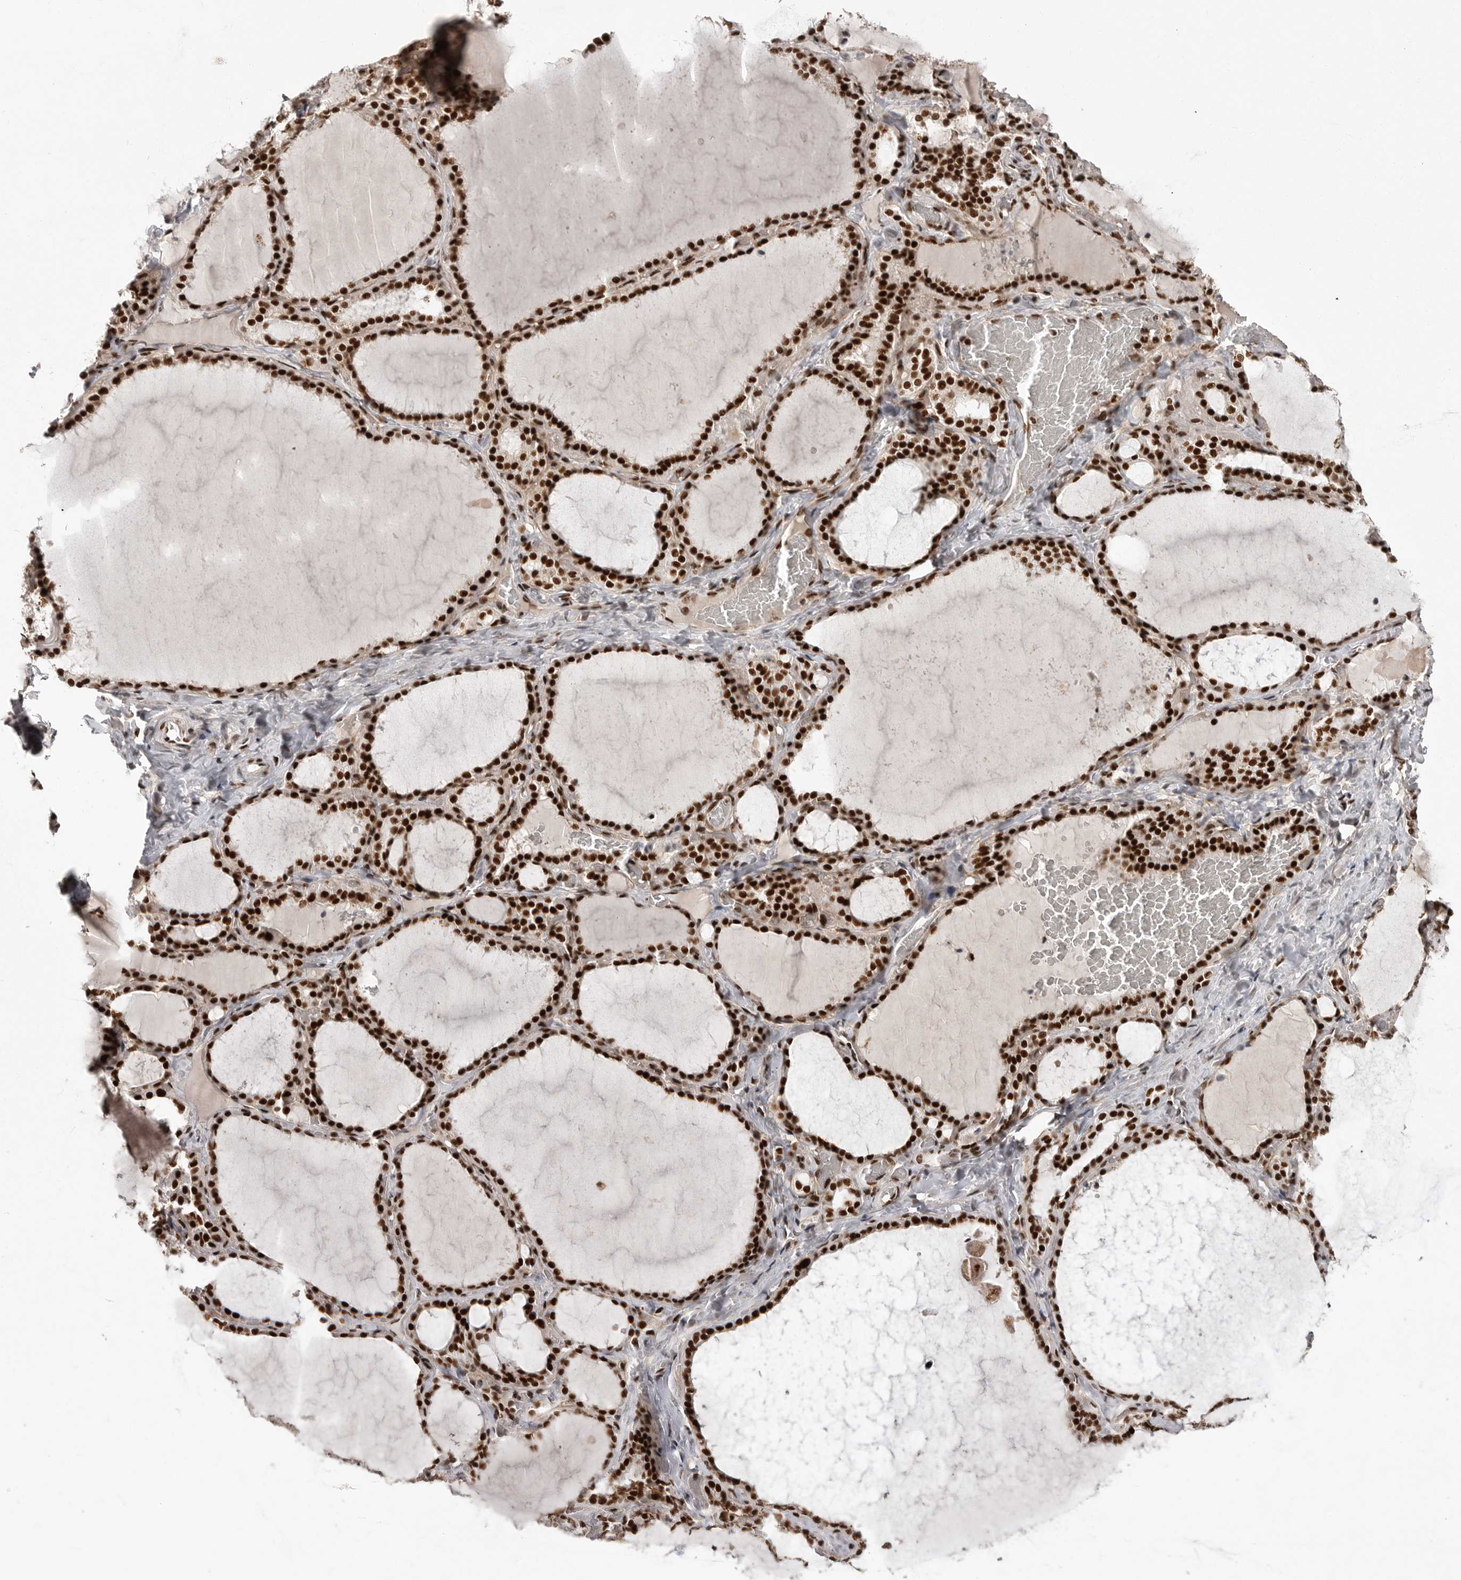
{"staining": {"intensity": "strong", "quantity": ">75%", "location": "nuclear"}, "tissue": "thyroid gland", "cell_type": "Glandular cells", "image_type": "normal", "snomed": [{"axis": "morphology", "description": "Normal tissue, NOS"}, {"axis": "topography", "description": "Thyroid gland"}], "caption": "DAB immunohistochemical staining of normal thyroid gland shows strong nuclear protein positivity in approximately >75% of glandular cells. (DAB (3,3'-diaminobenzidine) IHC, brown staining for protein, blue staining for nuclei).", "gene": "PPP1R8", "patient": {"sex": "female", "age": 22}}